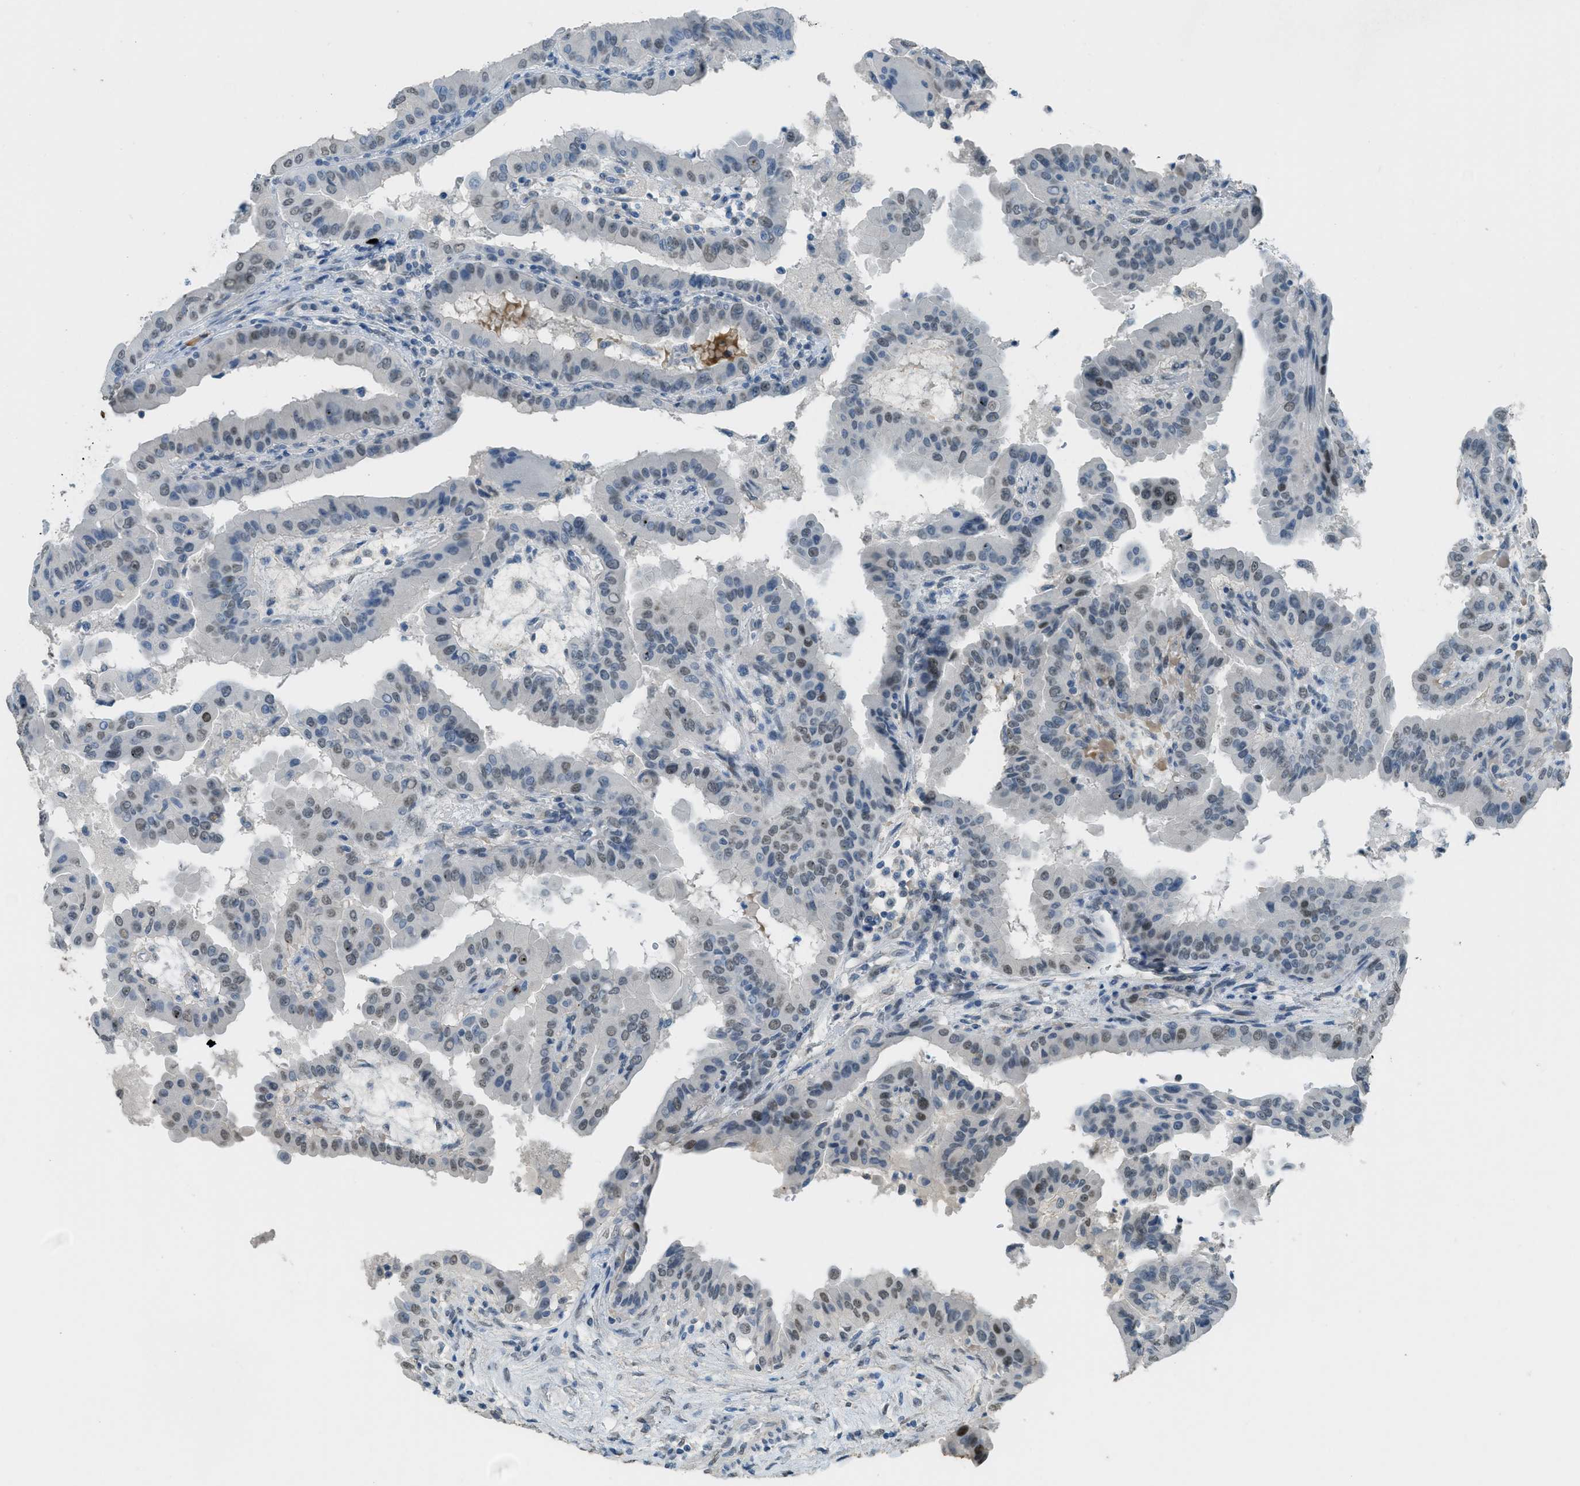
{"staining": {"intensity": "weak", "quantity": "25%-75%", "location": "nuclear"}, "tissue": "thyroid cancer", "cell_type": "Tumor cells", "image_type": "cancer", "snomed": [{"axis": "morphology", "description": "Papillary adenocarcinoma, NOS"}, {"axis": "topography", "description": "Thyroid gland"}], "caption": "The photomicrograph displays a brown stain indicating the presence of a protein in the nuclear of tumor cells in thyroid papillary adenocarcinoma.", "gene": "TTC13", "patient": {"sex": "male", "age": 33}}